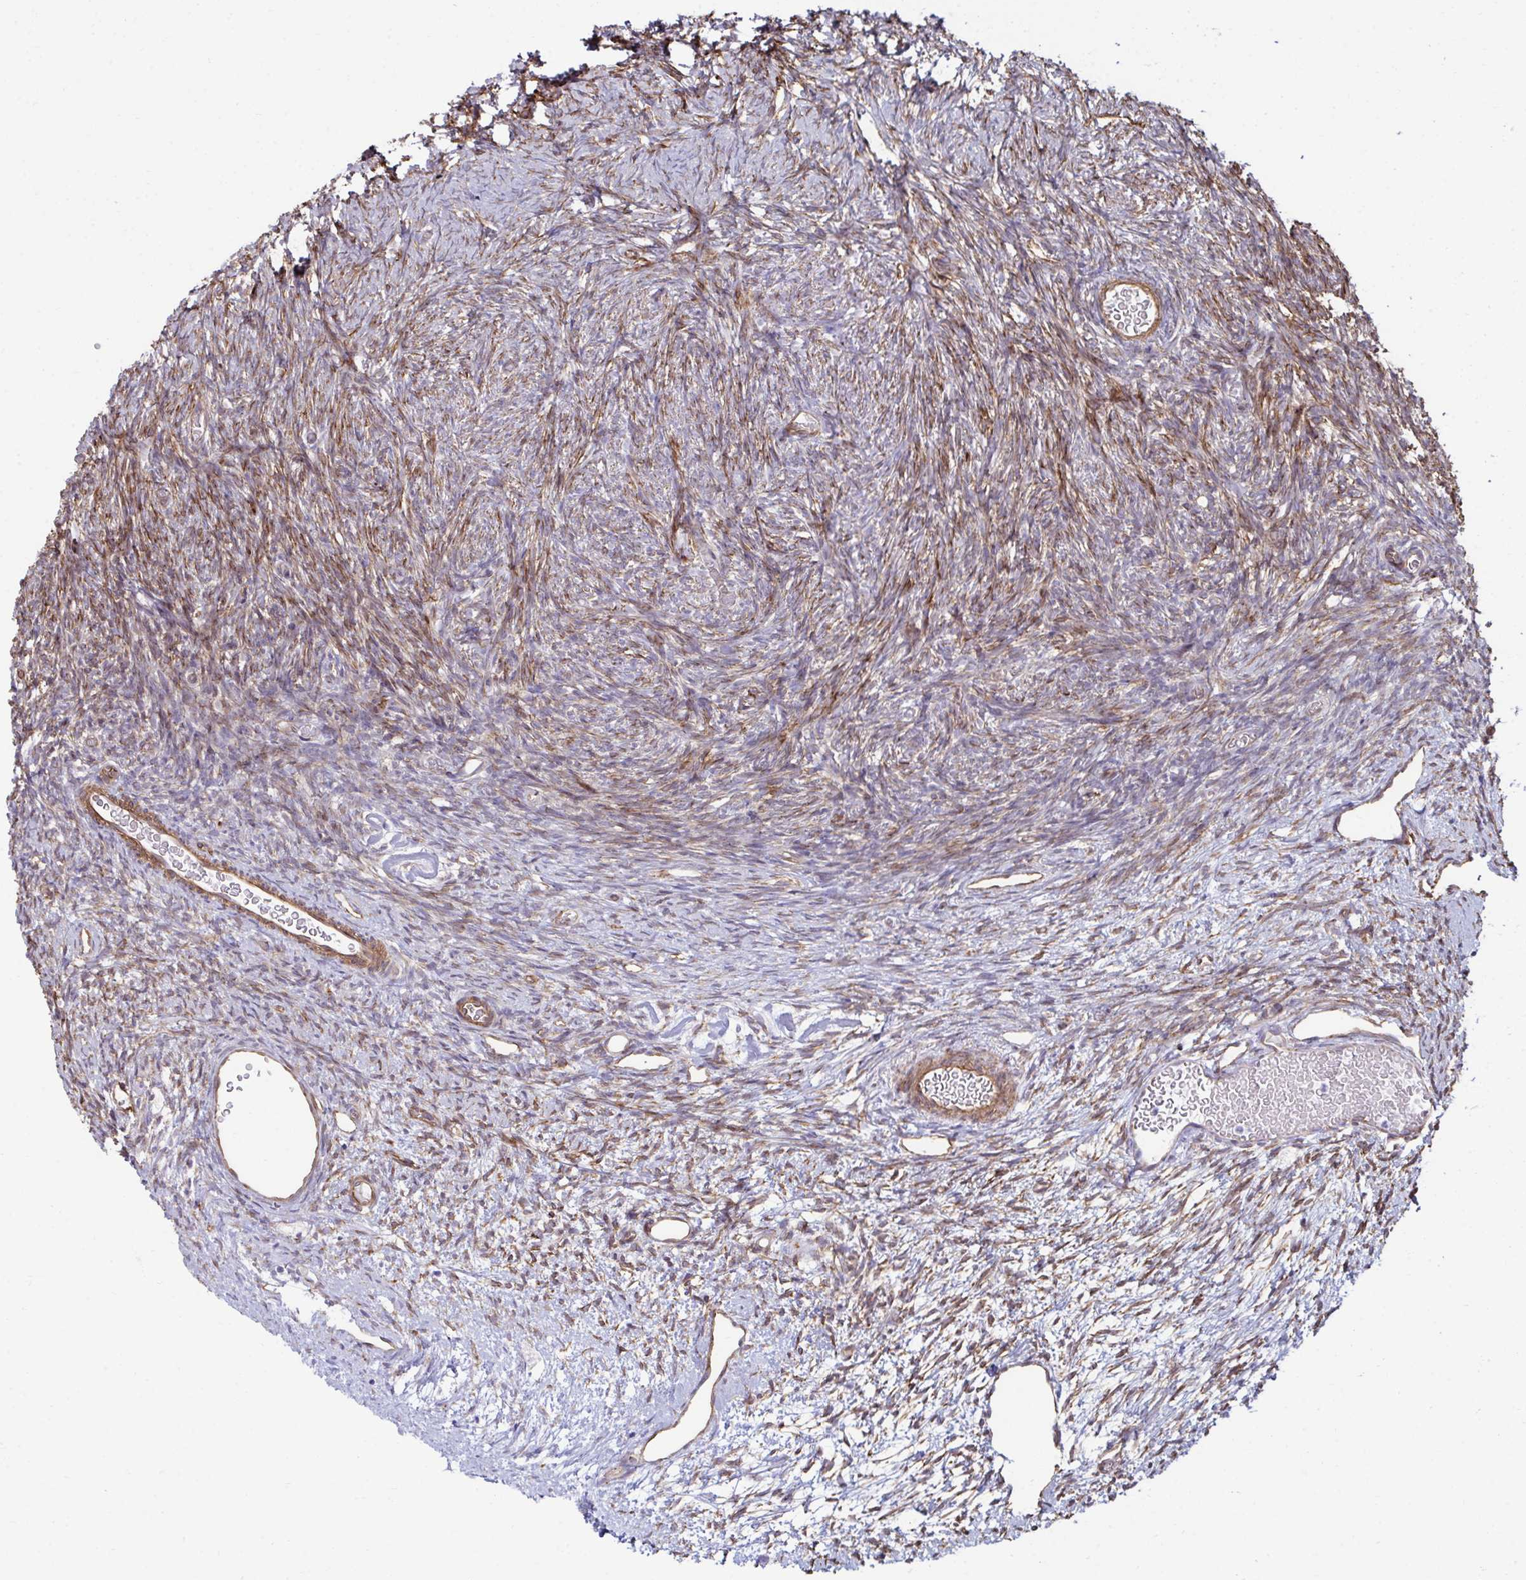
{"staining": {"intensity": "negative", "quantity": "none", "location": "none"}, "tissue": "ovary", "cell_type": "Follicle cells", "image_type": "normal", "snomed": [{"axis": "morphology", "description": "Normal tissue, NOS"}, {"axis": "topography", "description": "Ovary"}], "caption": "Immunohistochemistry (IHC) histopathology image of benign human ovary stained for a protein (brown), which exhibits no expression in follicle cells.", "gene": "UBL3", "patient": {"sex": "female", "age": 39}}